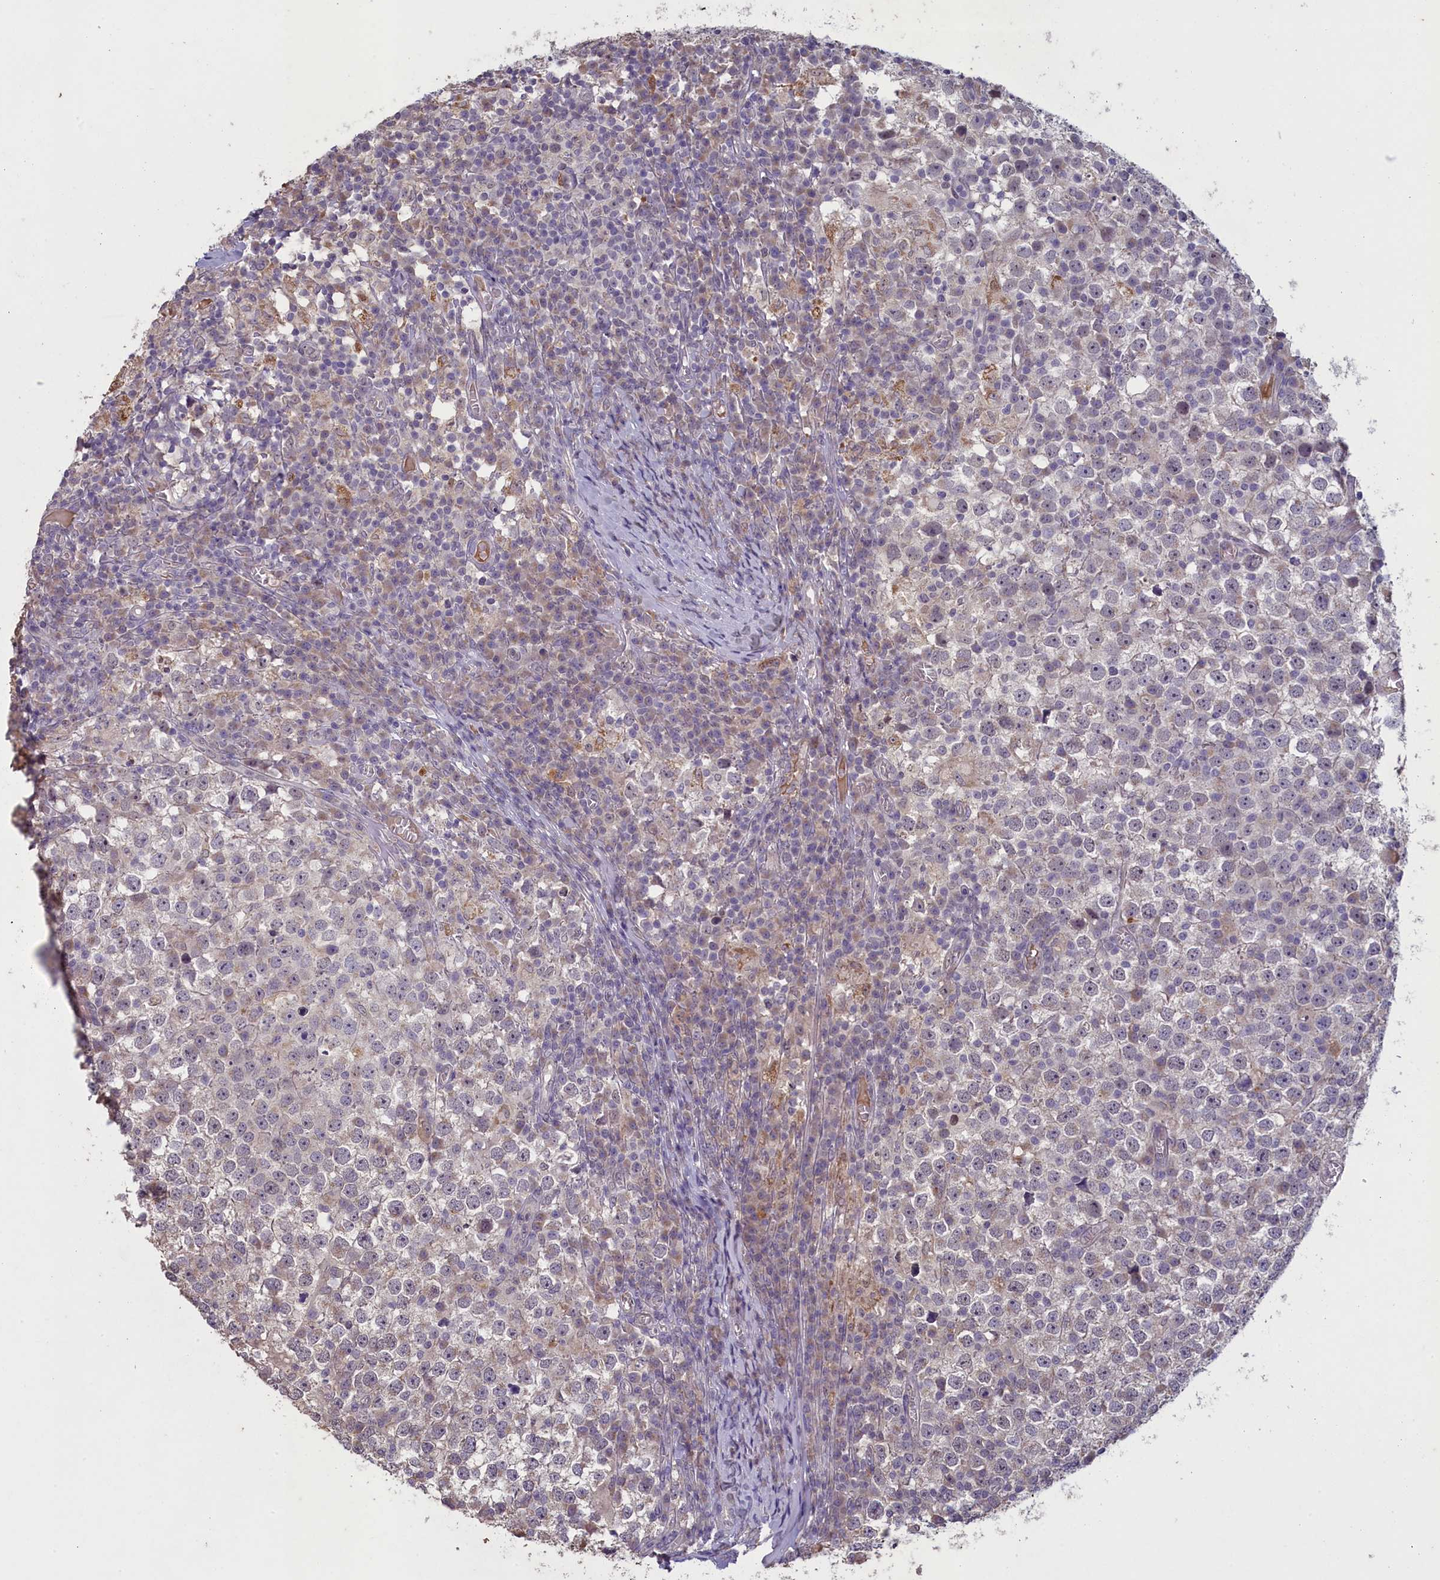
{"staining": {"intensity": "negative", "quantity": "none", "location": "none"}, "tissue": "testis cancer", "cell_type": "Tumor cells", "image_type": "cancer", "snomed": [{"axis": "morphology", "description": "Seminoma, NOS"}, {"axis": "topography", "description": "Testis"}], "caption": "An image of testis cancer (seminoma) stained for a protein reveals no brown staining in tumor cells. (Brightfield microscopy of DAB immunohistochemistry at high magnification).", "gene": "ATF7IP2", "patient": {"sex": "male", "age": 65}}